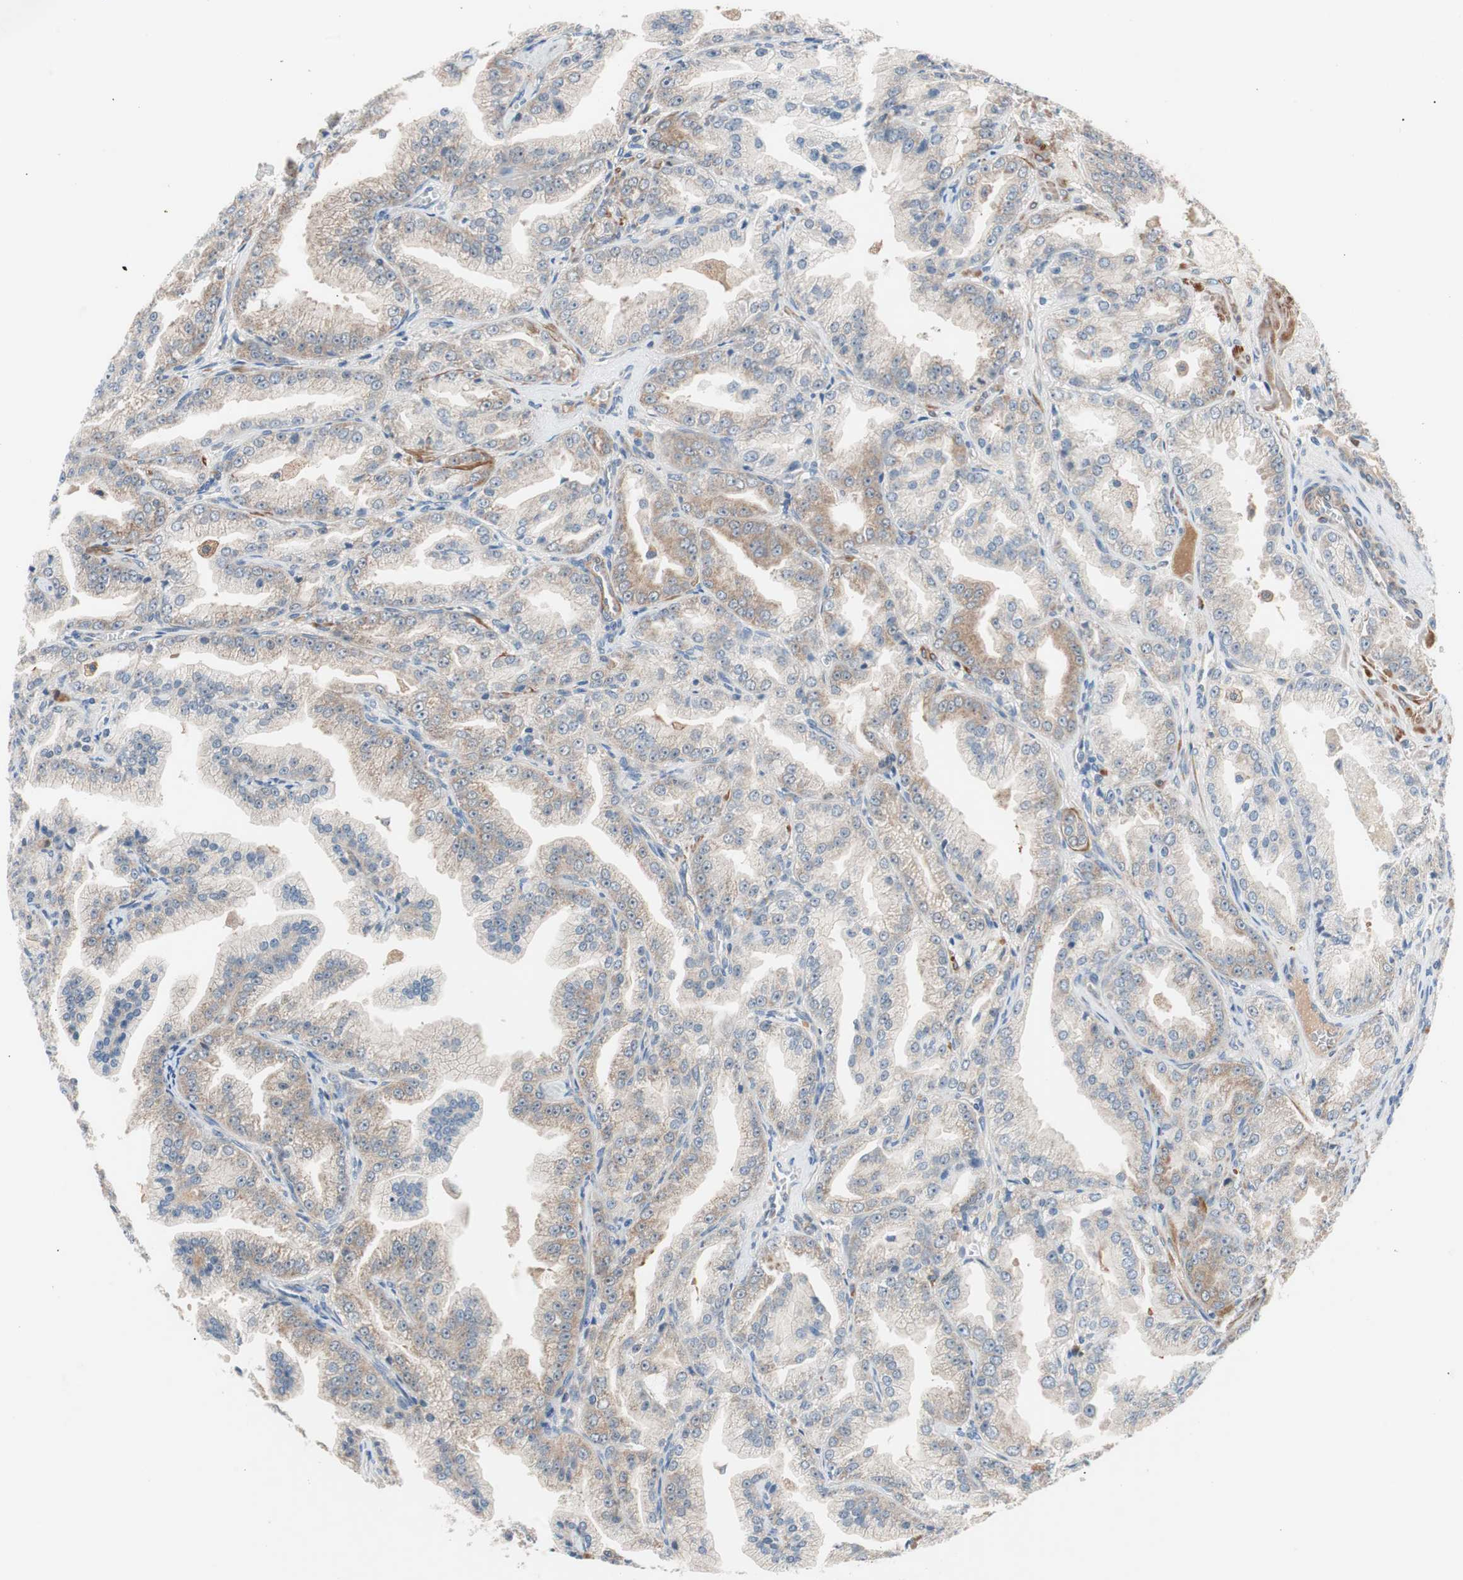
{"staining": {"intensity": "moderate", "quantity": ">75%", "location": "cytoplasmic/membranous"}, "tissue": "prostate cancer", "cell_type": "Tumor cells", "image_type": "cancer", "snomed": [{"axis": "morphology", "description": "Adenocarcinoma, High grade"}, {"axis": "topography", "description": "Prostate"}], "caption": "A high-resolution micrograph shows immunohistochemistry staining of high-grade adenocarcinoma (prostate), which displays moderate cytoplasmic/membranous expression in about >75% of tumor cells. (DAB IHC, brown staining for protein, blue staining for nuclei).", "gene": "HMBS", "patient": {"sex": "male", "age": 61}}